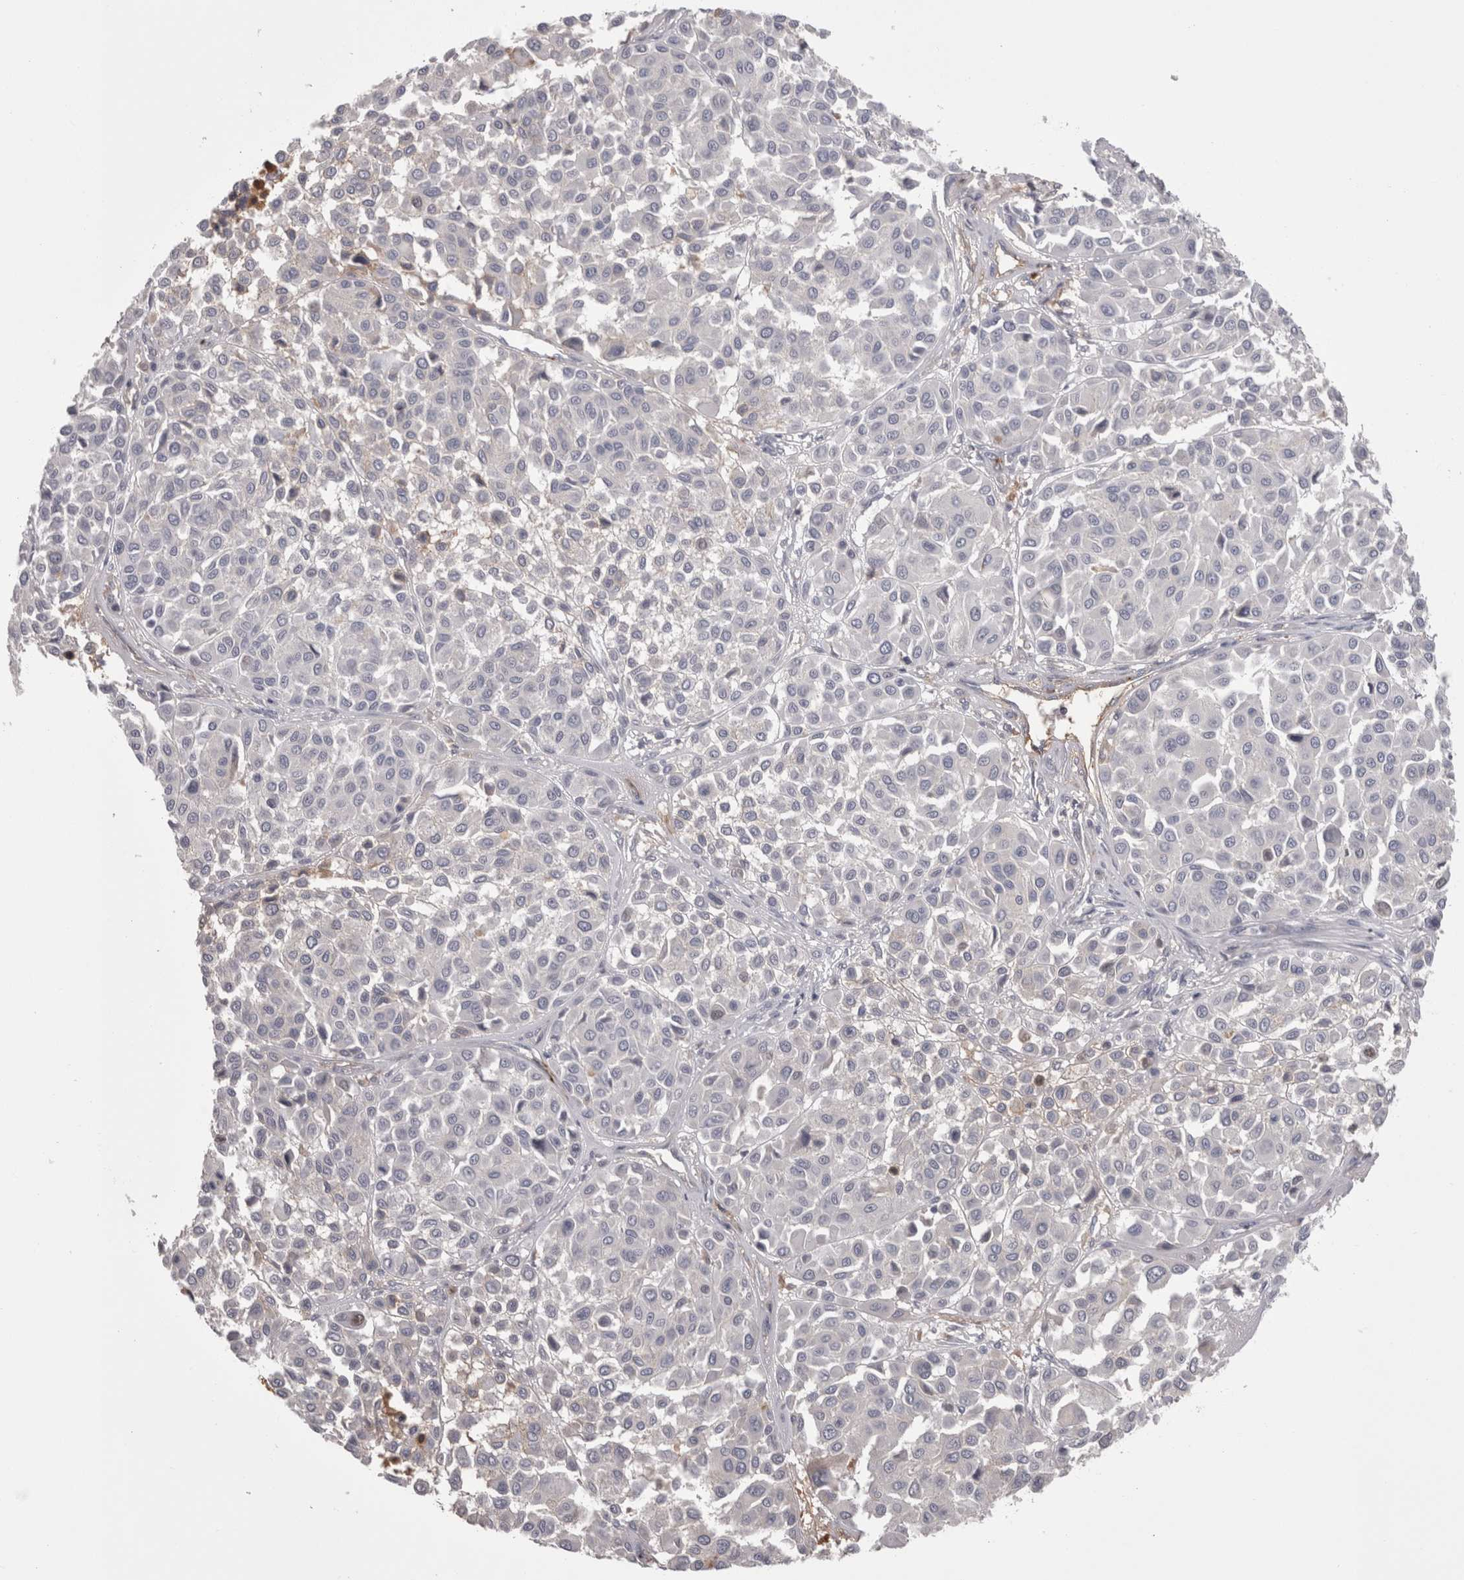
{"staining": {"intensity": "negative", "quantity": "none", "location": "none"}, "tissue": "melanoma", "cell_type": "Tumor cells", "image_type": "cancer", "snomed": [{"axis": "morphology", "description": "Malignant melanoma, Metastatic site"}, {"axis": "topography", "description": "Soft tissue"}], "caption": "This is a micrograph of IHC staining of melanoma, which shows no staining in tumor cells.", "gene": "SAA4", "patient": {"sex": "male", "age": 41}}